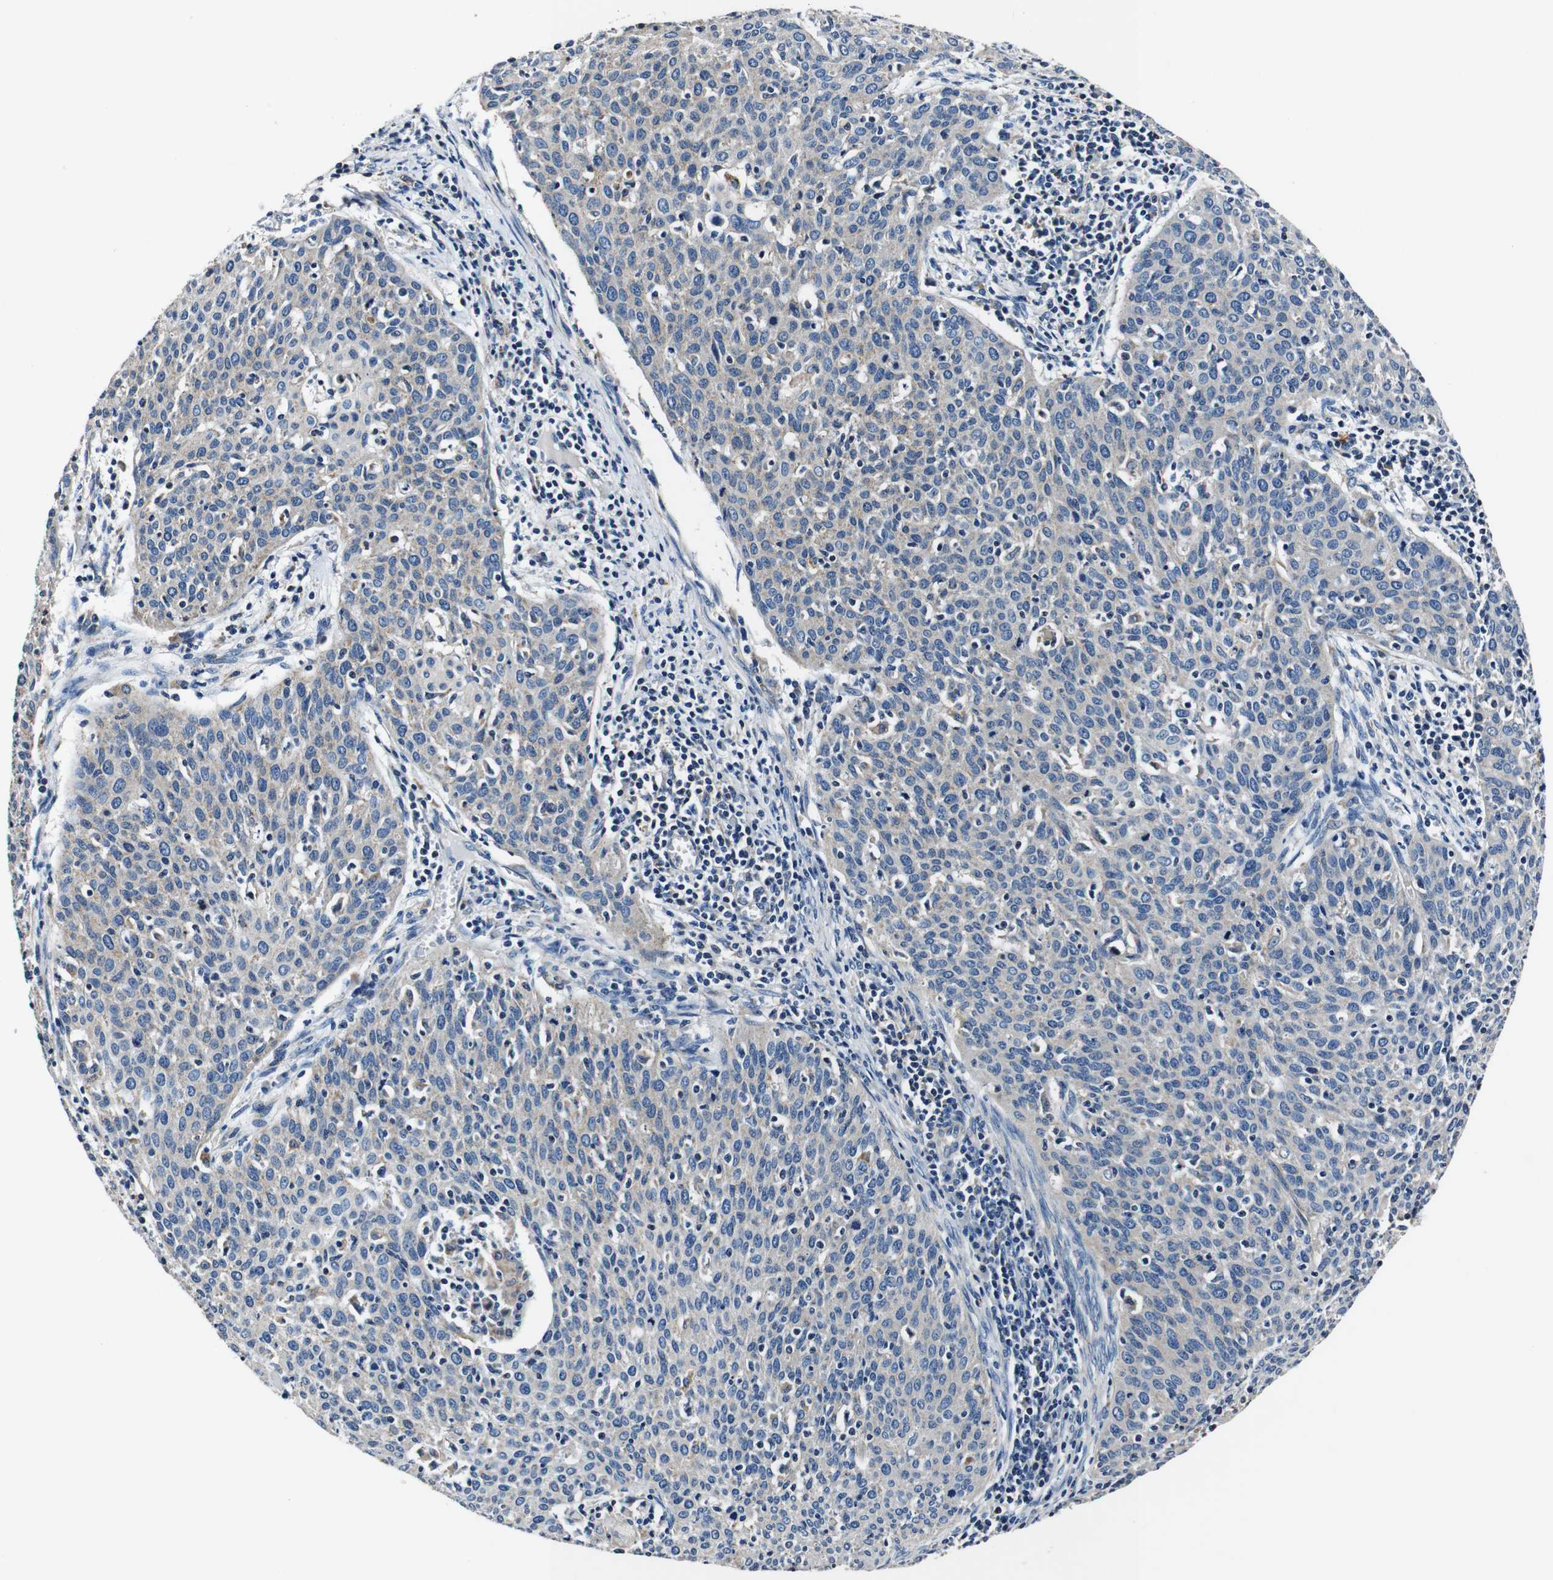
{"staining": {"intensity": "weak", "quantity": "<25%", "location": "cytoplasmic/membranous"}, "tissue": "cervical cancer", "cell_type": "Tumor cells", "image_type": "cancer", "snomed": [{"axis": "morphology", "description": "Squamous cell carcinoma, NOS"}, {"axis": "topography", "description": "Cervix"}], "caption": "This is an IHC image of human cervical squamous cell carcinoma. There is no staining in tumor cells.", "gene": "HK1", "patient": {"sex": "female", "age": 38}}